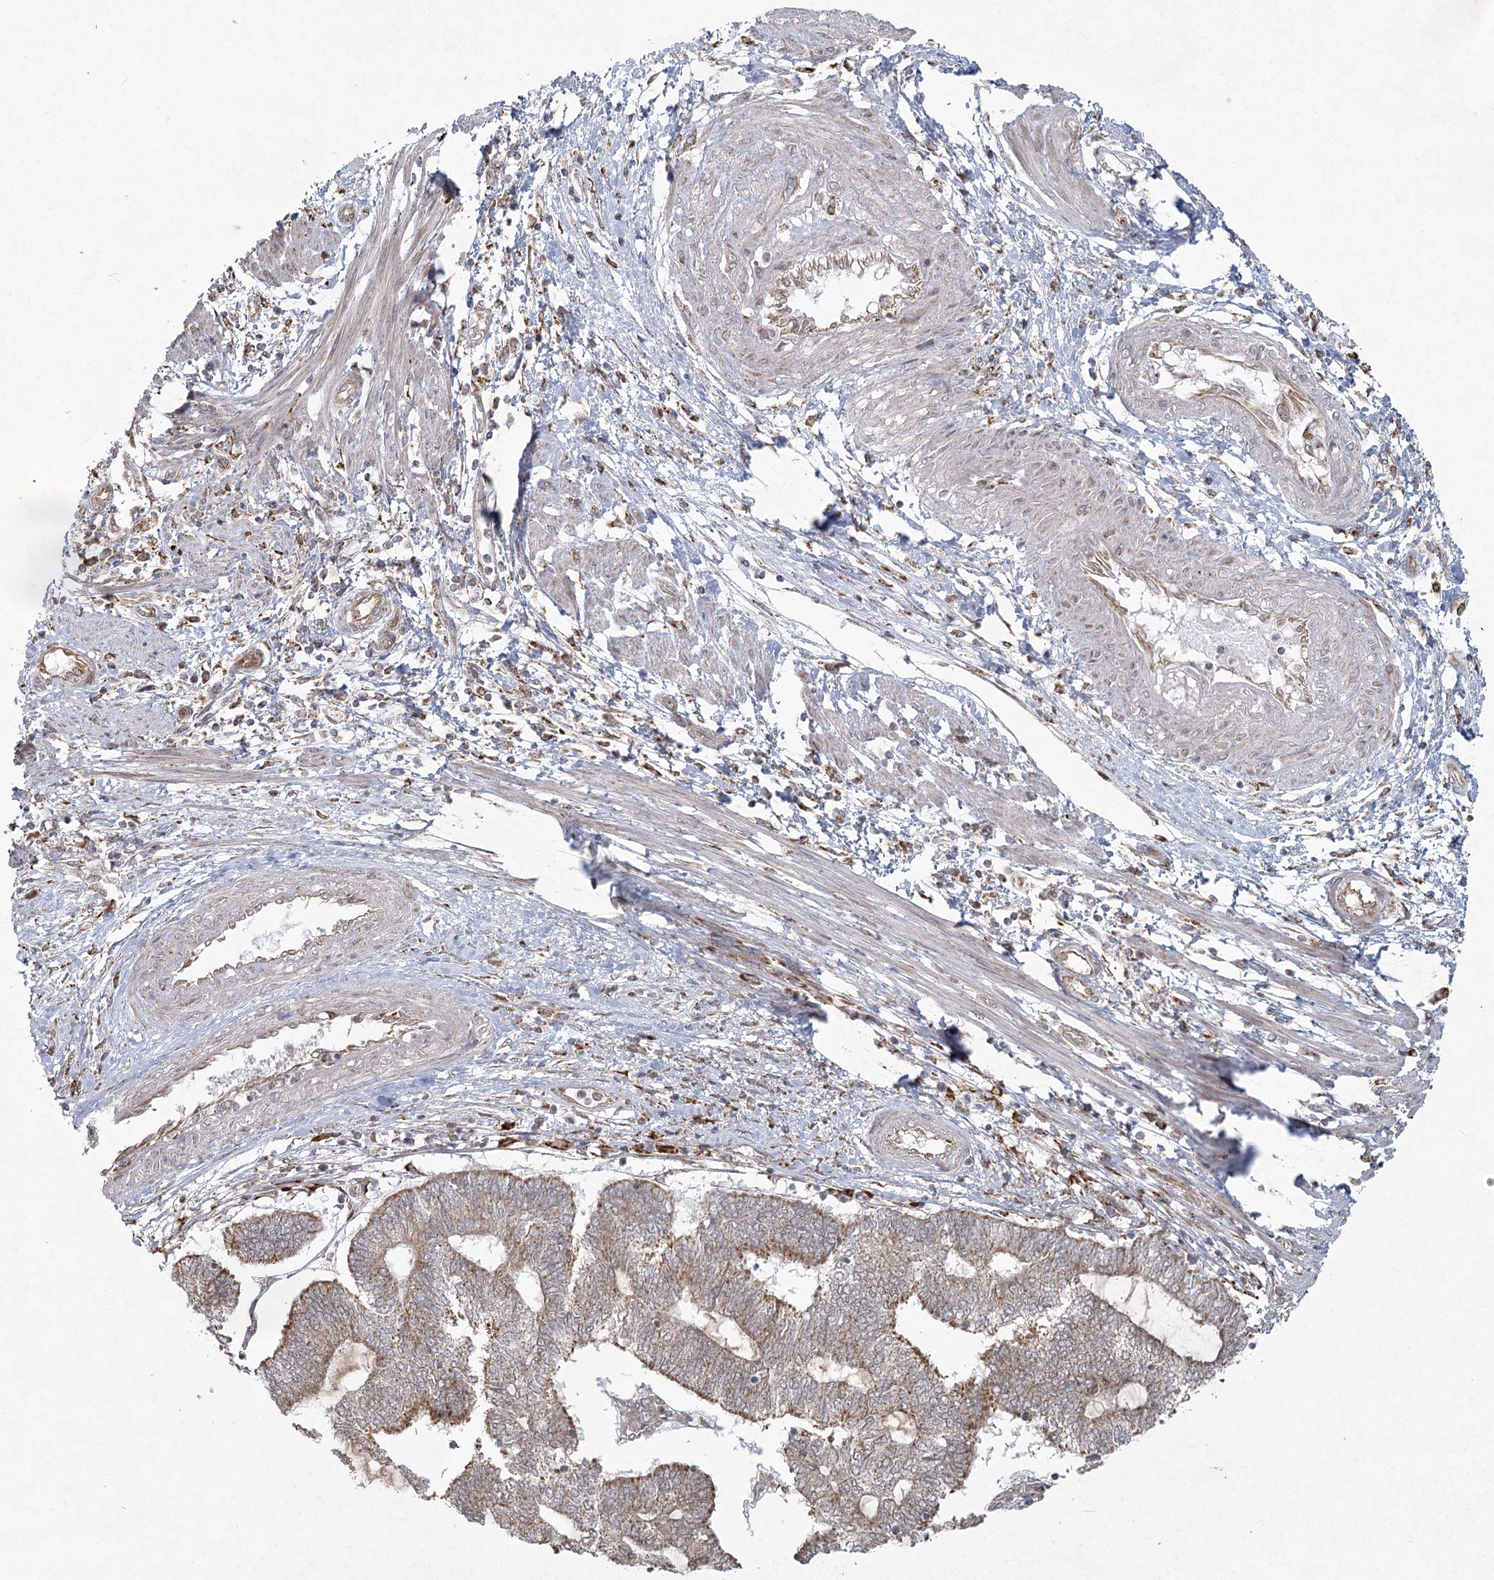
{"staining": {"intensity": "moderate", "quantity": ">75%", "location": "cytoplasmic/membranous"}, "tissue": "endometrial cancer", "cell_type": "Tumor cells", "image_type": "cancer", "snomed": [{"axis": "morphology", "description": "Adenocarcinoma, NOS"}, {"axis": "topography", "description": "Uterus"}, {"axis": "topography", "description": "Endometrium"}], "caption": "Protein analysis of endometrial adenocarcinoma tissue reveals moderate cytoplasmic/membranous positivity in approximately >75% of tumor cells. The staining was performed using DAB to visualize the protein expression in brown, while the nuclei were stained in blue with hematoxylin (Magnification: 20x).", "gene": "LACTB", "patient": {"sex": "female", "age": 70}}